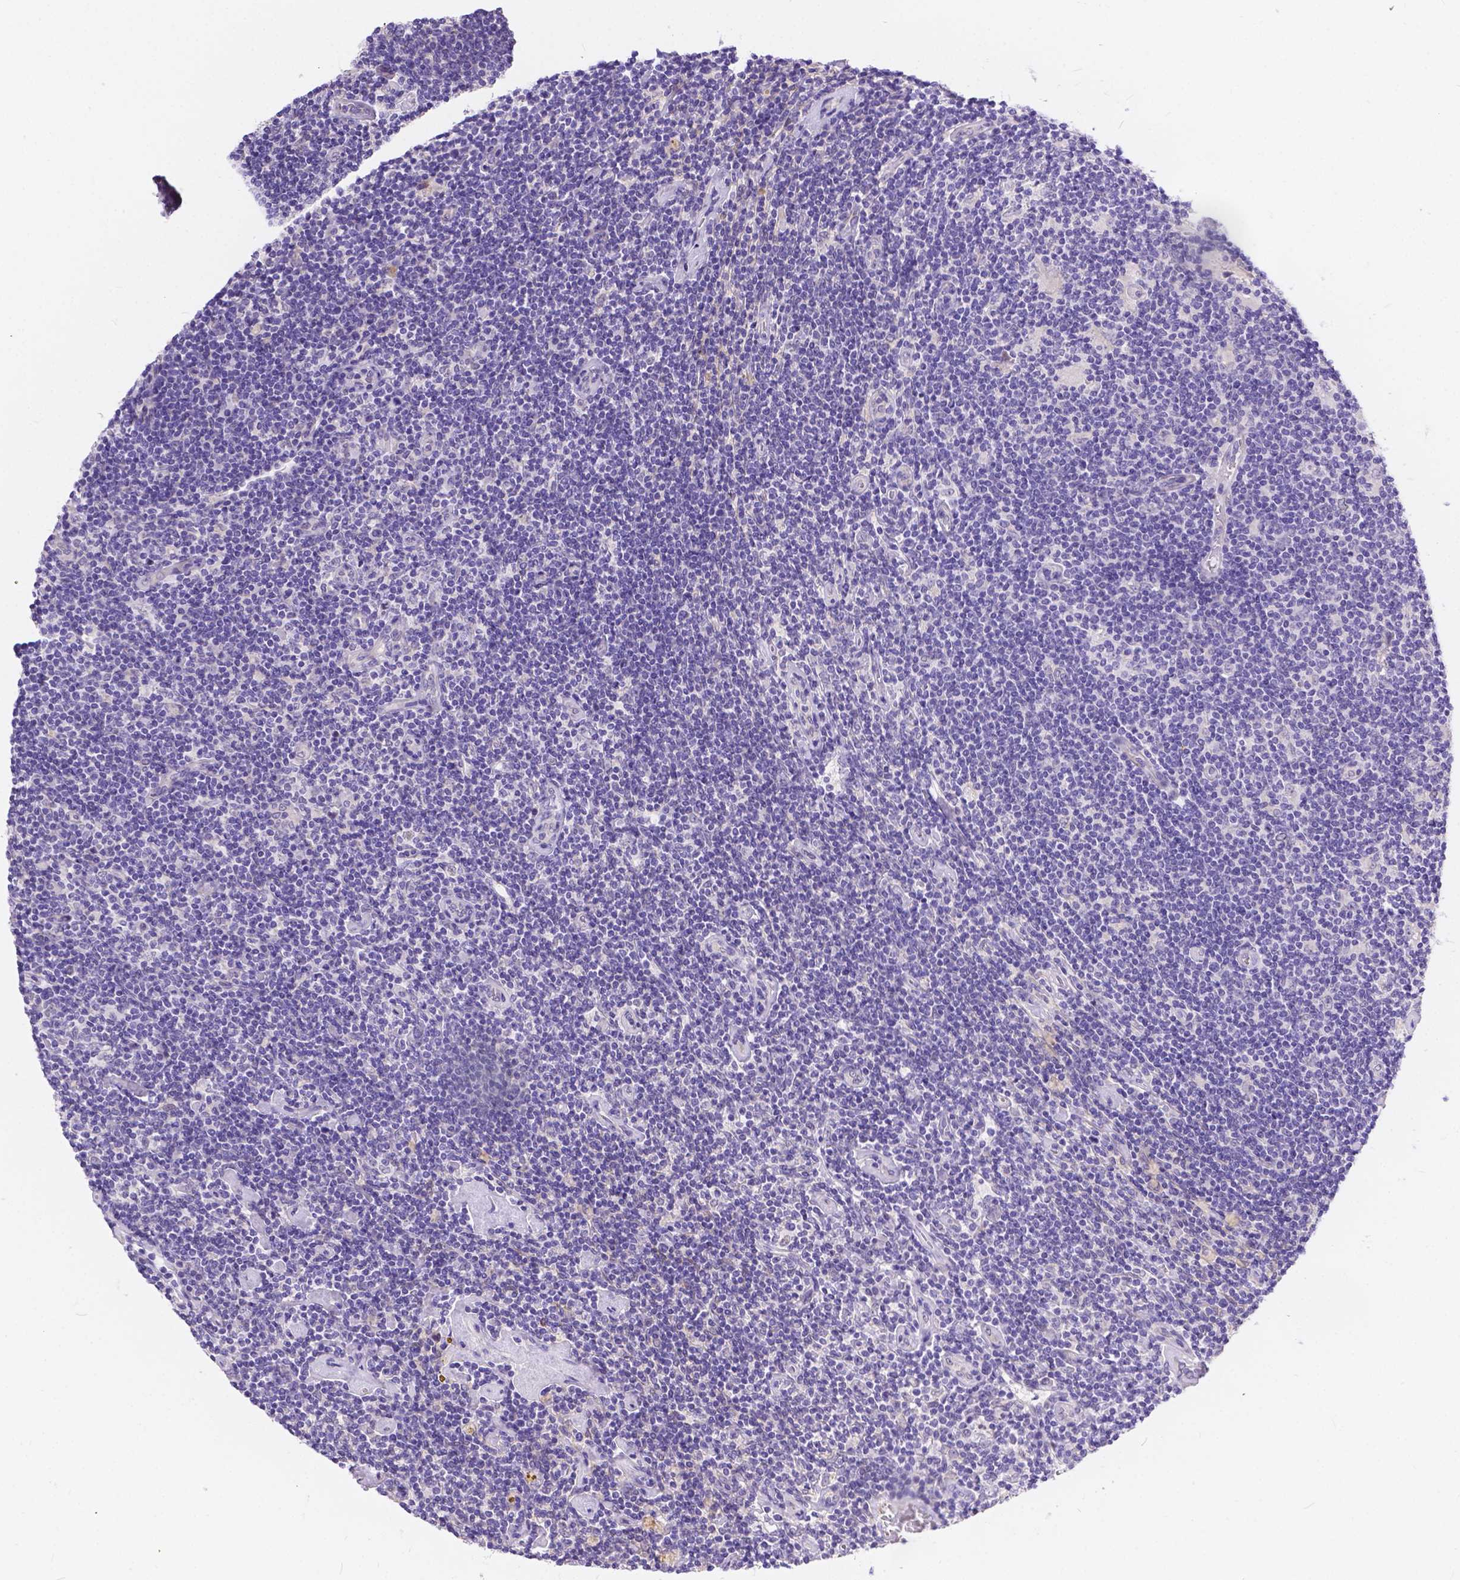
{"staining": {"intensity": "negative", "quantity": "none", "location": "none"}, "tissue": "lymphoma", "cell_type": "Tumor cells", "image_type": "cancer", "snomed": [{"axis": "morphology", "description": "Hodgkin's disease, NOS"}, {"axis": "topography", "description": "Lymph node"}], "caption": "This photomicrograph is of lymphoma stained with immunohistochemistry (IHC) to label a protein in brown with the nuclei are counter-stained blue. There is no expression in tumor cells. The staining is performed using DAB (3,3'-diaminobenzidine) brown chromogen with nuclei counter-stained in using hematoxylin.", "gene": "DLEC1", "patient": {"sex": "male", "age": 40}}